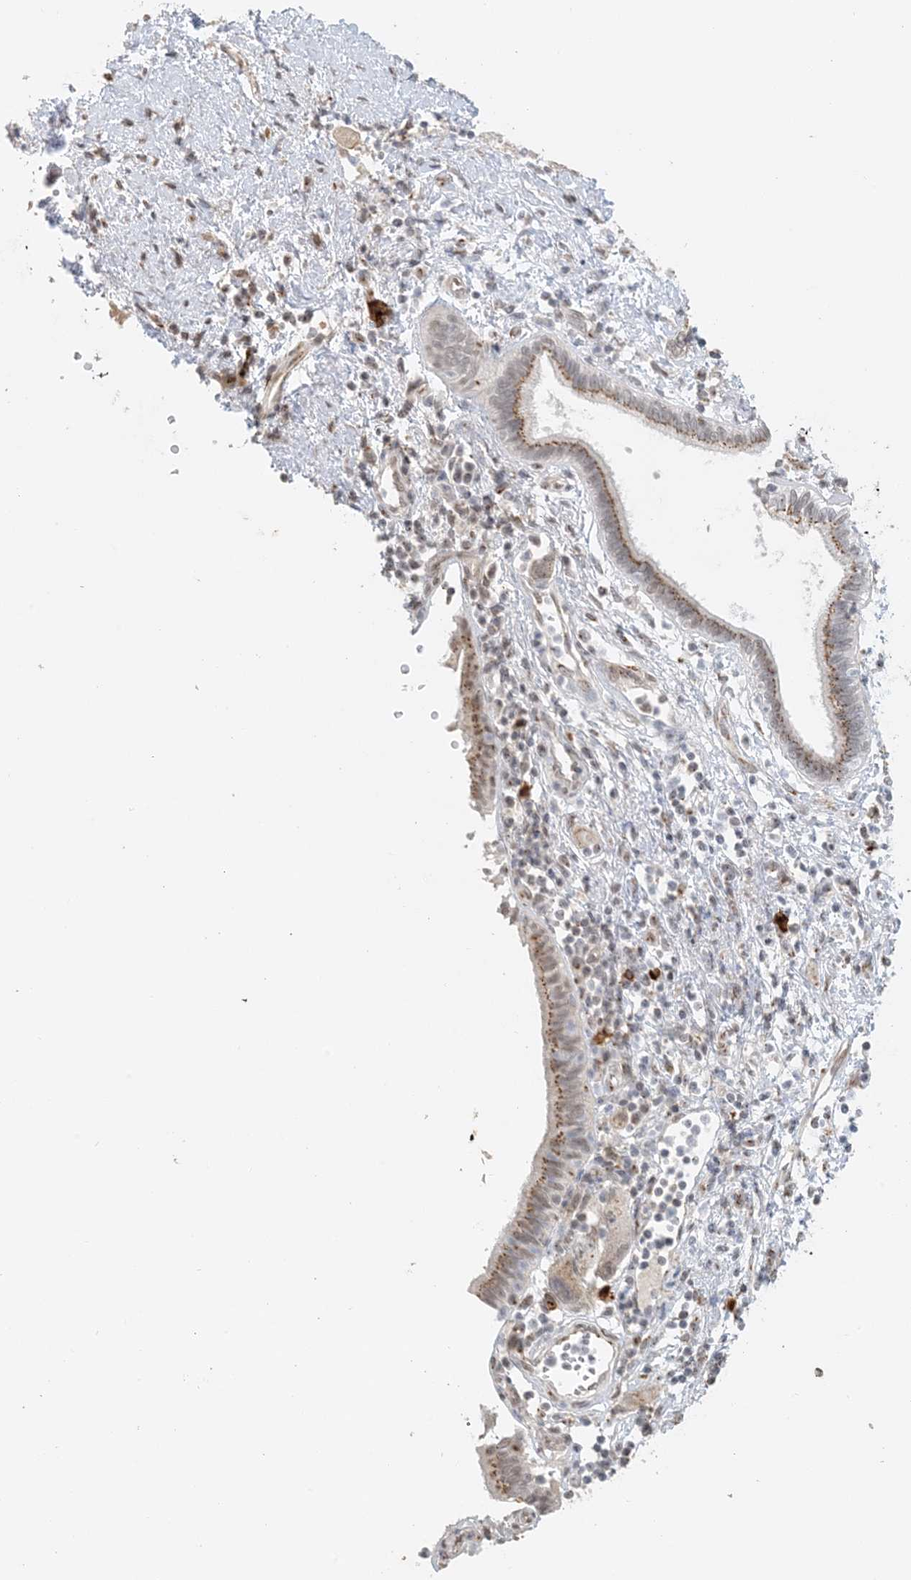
{"staining": {"intensity": "moderate", "quantity": "25%-75%", "location": "cytoplasmic/membranous"}, "tissue": "pancreatic cancer", "cell_type": "Tumor cells", "image_type": "cancer", "snomed": [{"axis": "morphology", "description": "Adenocarcinoma, NOS"}, {"axis": "topography", "description": "Pancreas"}], "caption": "This is a micrograph of IHC staining of pancreatic adenocarcinoma, which shows moderate expression in the cytoplasmic/membranous of tumor cells.", "gene": "ZCCHC4", "patient": {"sex": "female", "age": 73}}